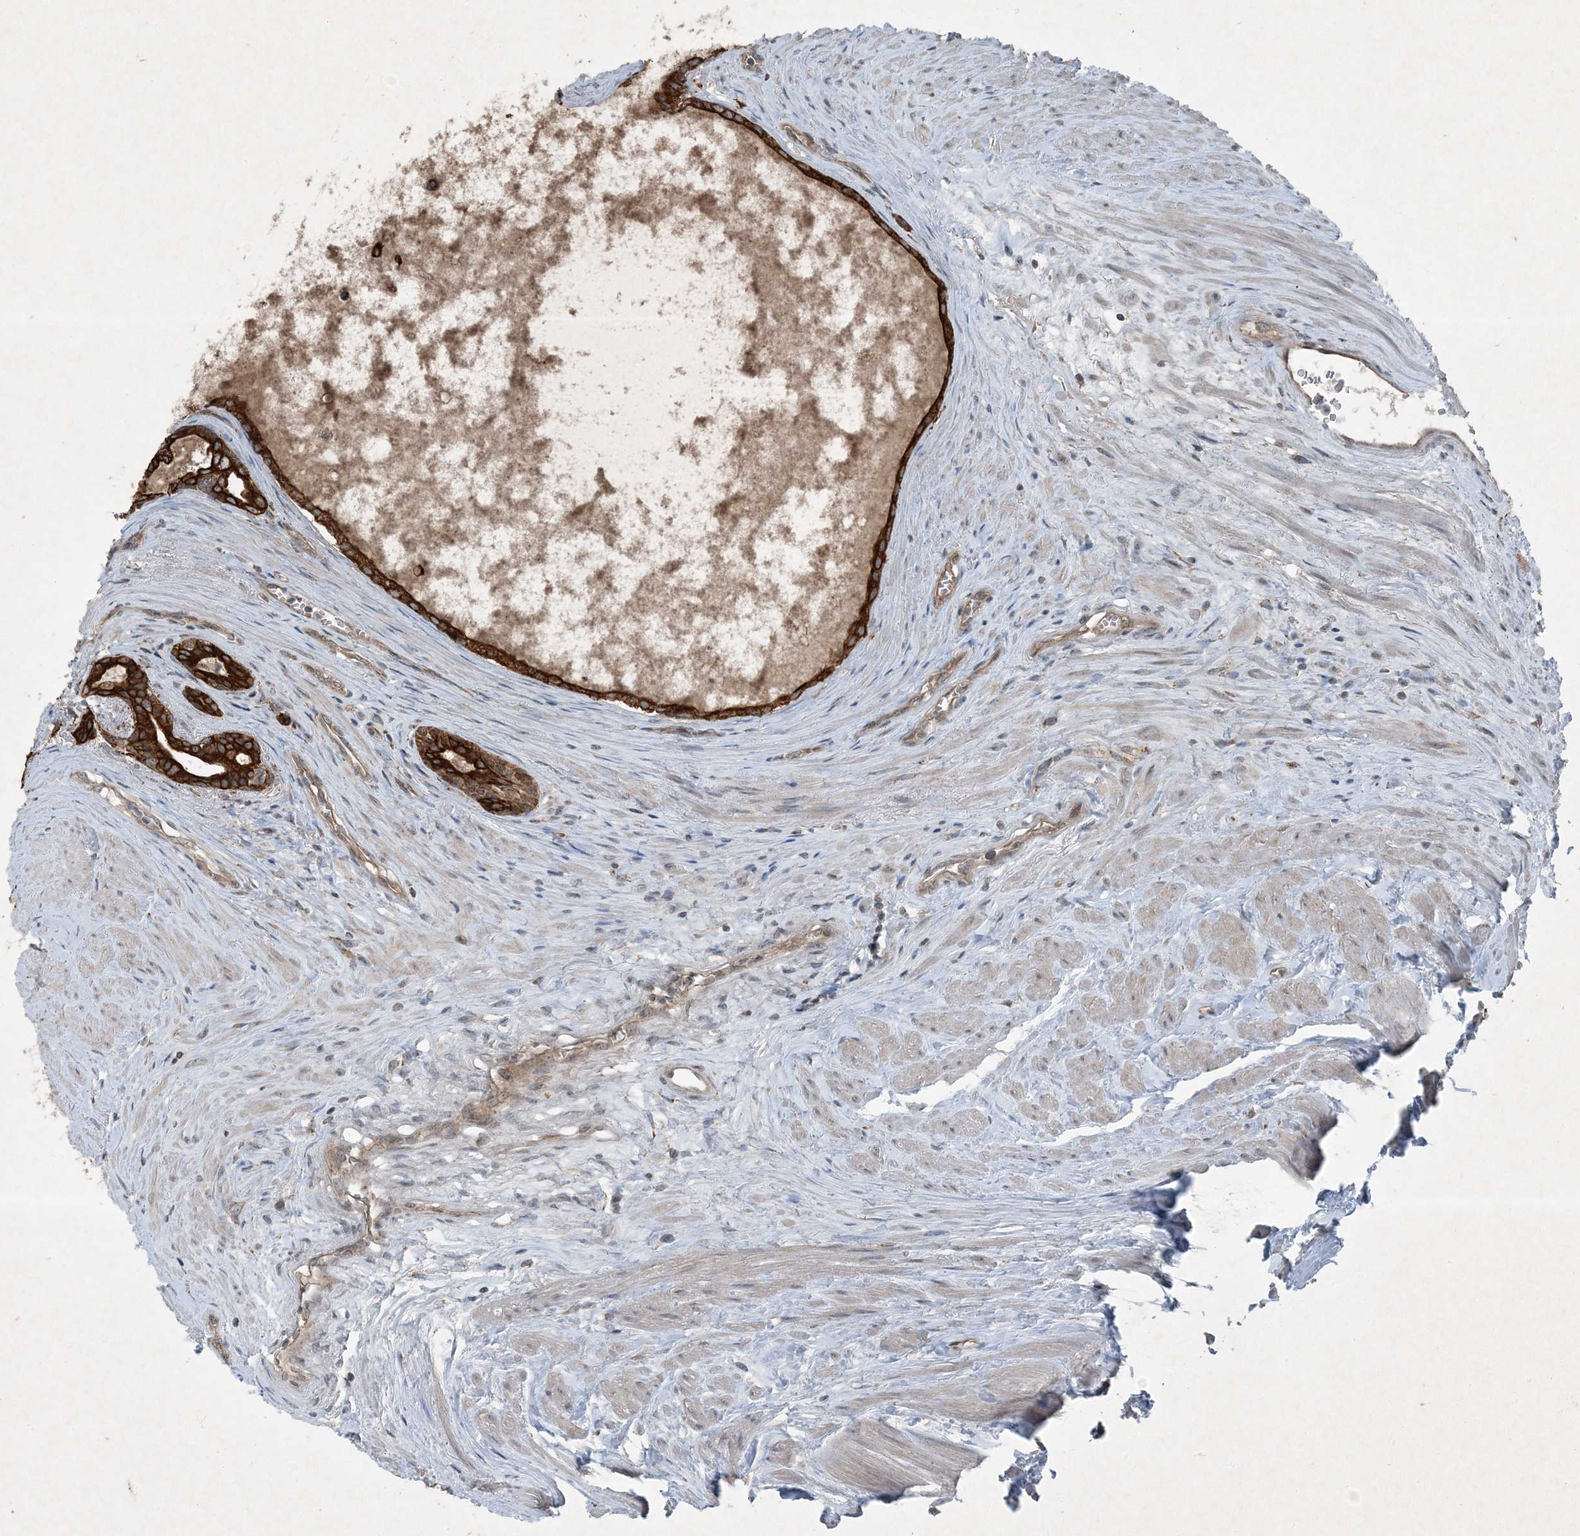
{"staining": {"intensity": "strong", "quantity": ">75%", "location": "cytoplasmic/membranous"}, "tissue": "prostate cancer", "cell_type": "Tumor cells", "image_type": "cancer", "snomed": [{"axis": "morphology", "description": "Adenocarcinoma, High grade"}, {"axis": "topography", "description": "Prostate"}], "caption": "Protein staining of adenocarcinoma (high-grade) (prostate) tissue reveals strong cytoplasmic/membranous expression in approximately >75% of tumor cells.", "gene": "PC", "patient": {"sex": "male", "age": 68}}